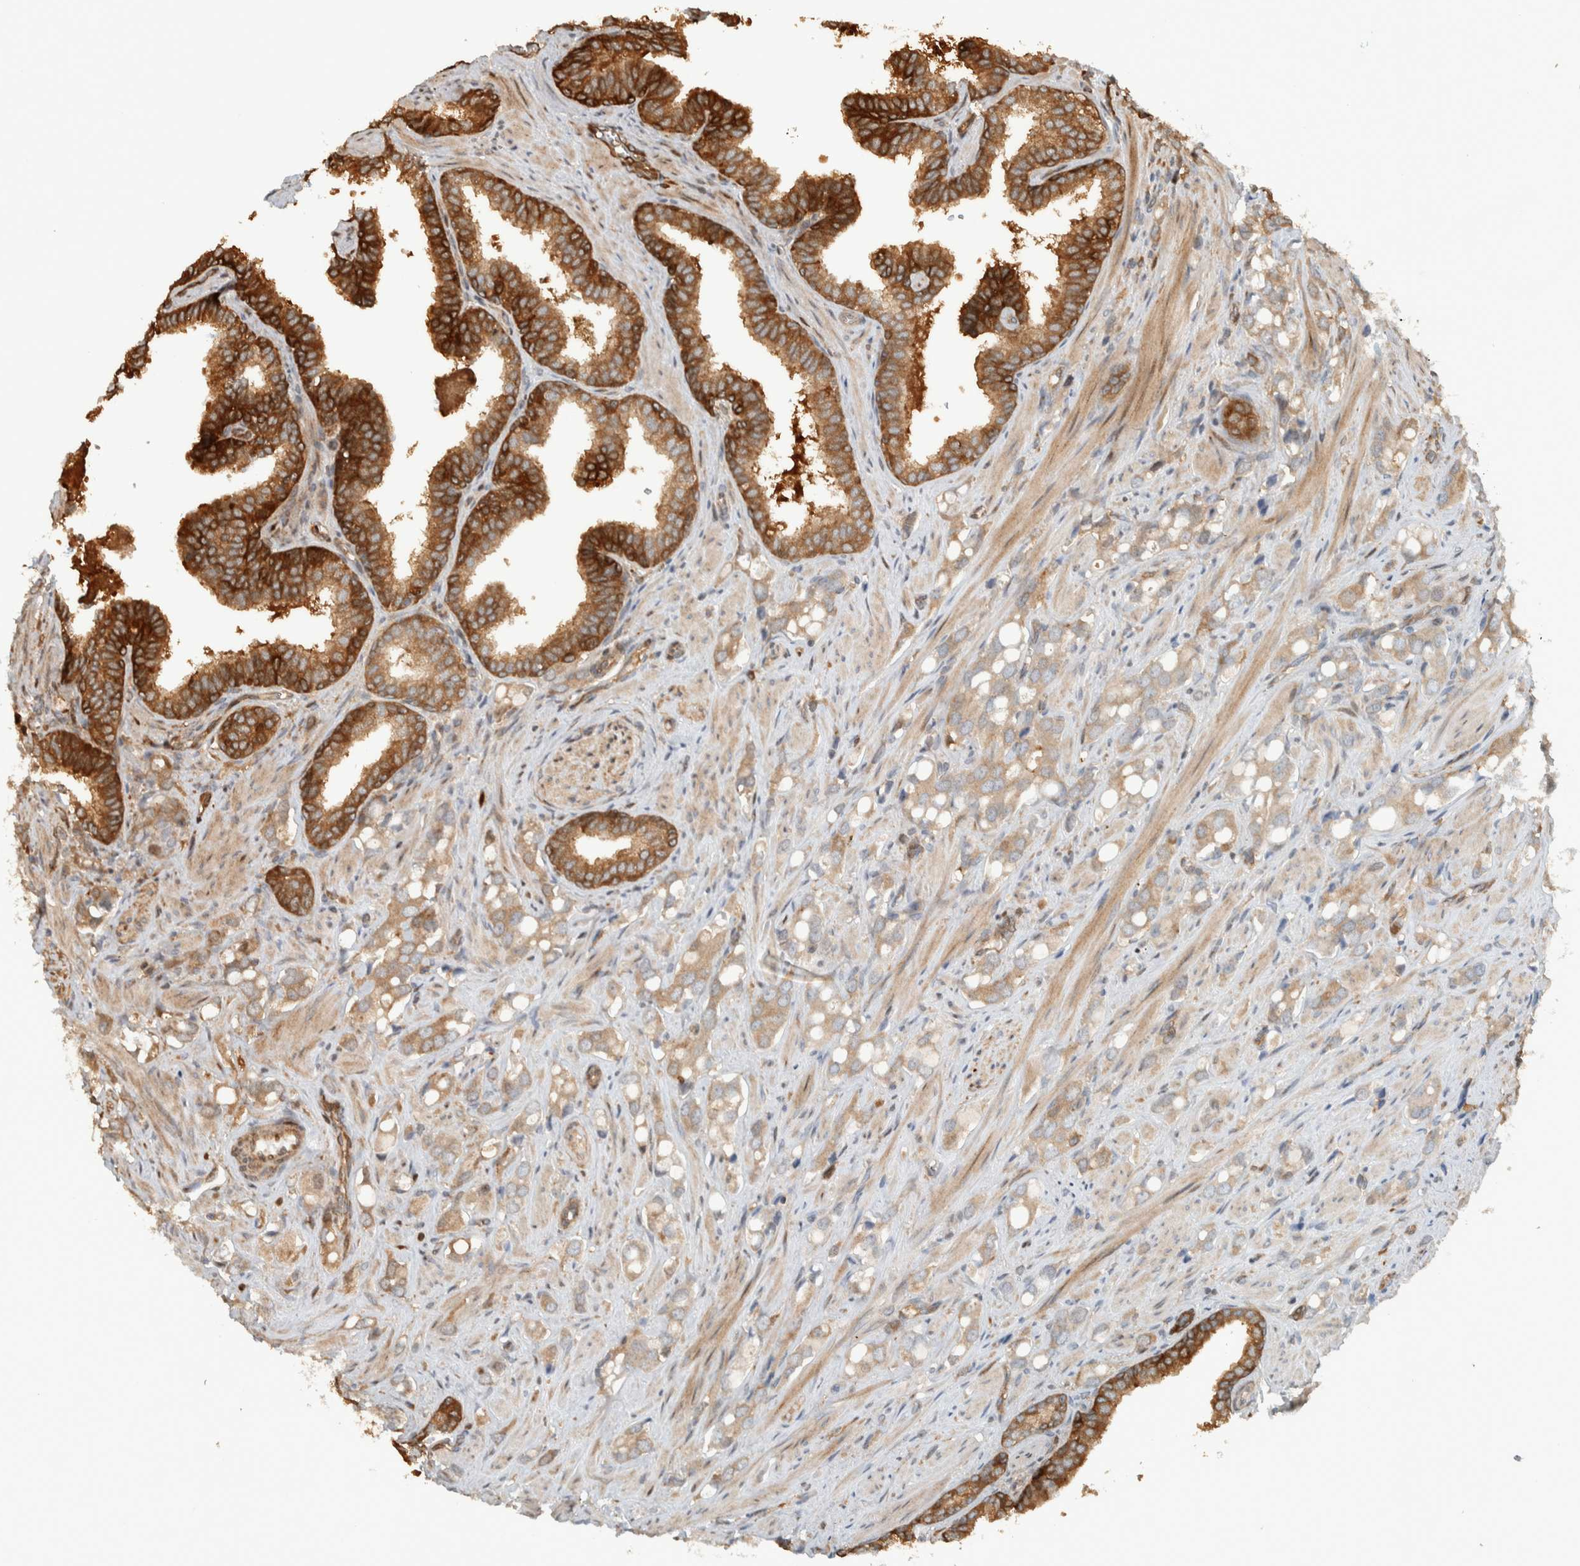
{"staining": {"intensity": "moderate", "quantity": "25%-75%", "location": "cytoplasmic/membranous"}, "tissue": "prostate cancer", "cell_type": "Tumor cells", "image_type": "cancer", "snomed": [{"axis": "morphology", "description": "Adenocarcinoma, High grade"}, {"axis": "topography", "description": "Prostate"}], "caption": "IHC of human high-grade adenocarcinoma (prostate) exhibits medium levels of moderate cytoplasmic/membranous expression in about 25%-75% of tumor cells. The protein of interest is shown in brown color, while the nuclei are stained blue.", "gene": "CNTROB", "patient": {"sex": "male", "age": 52}}